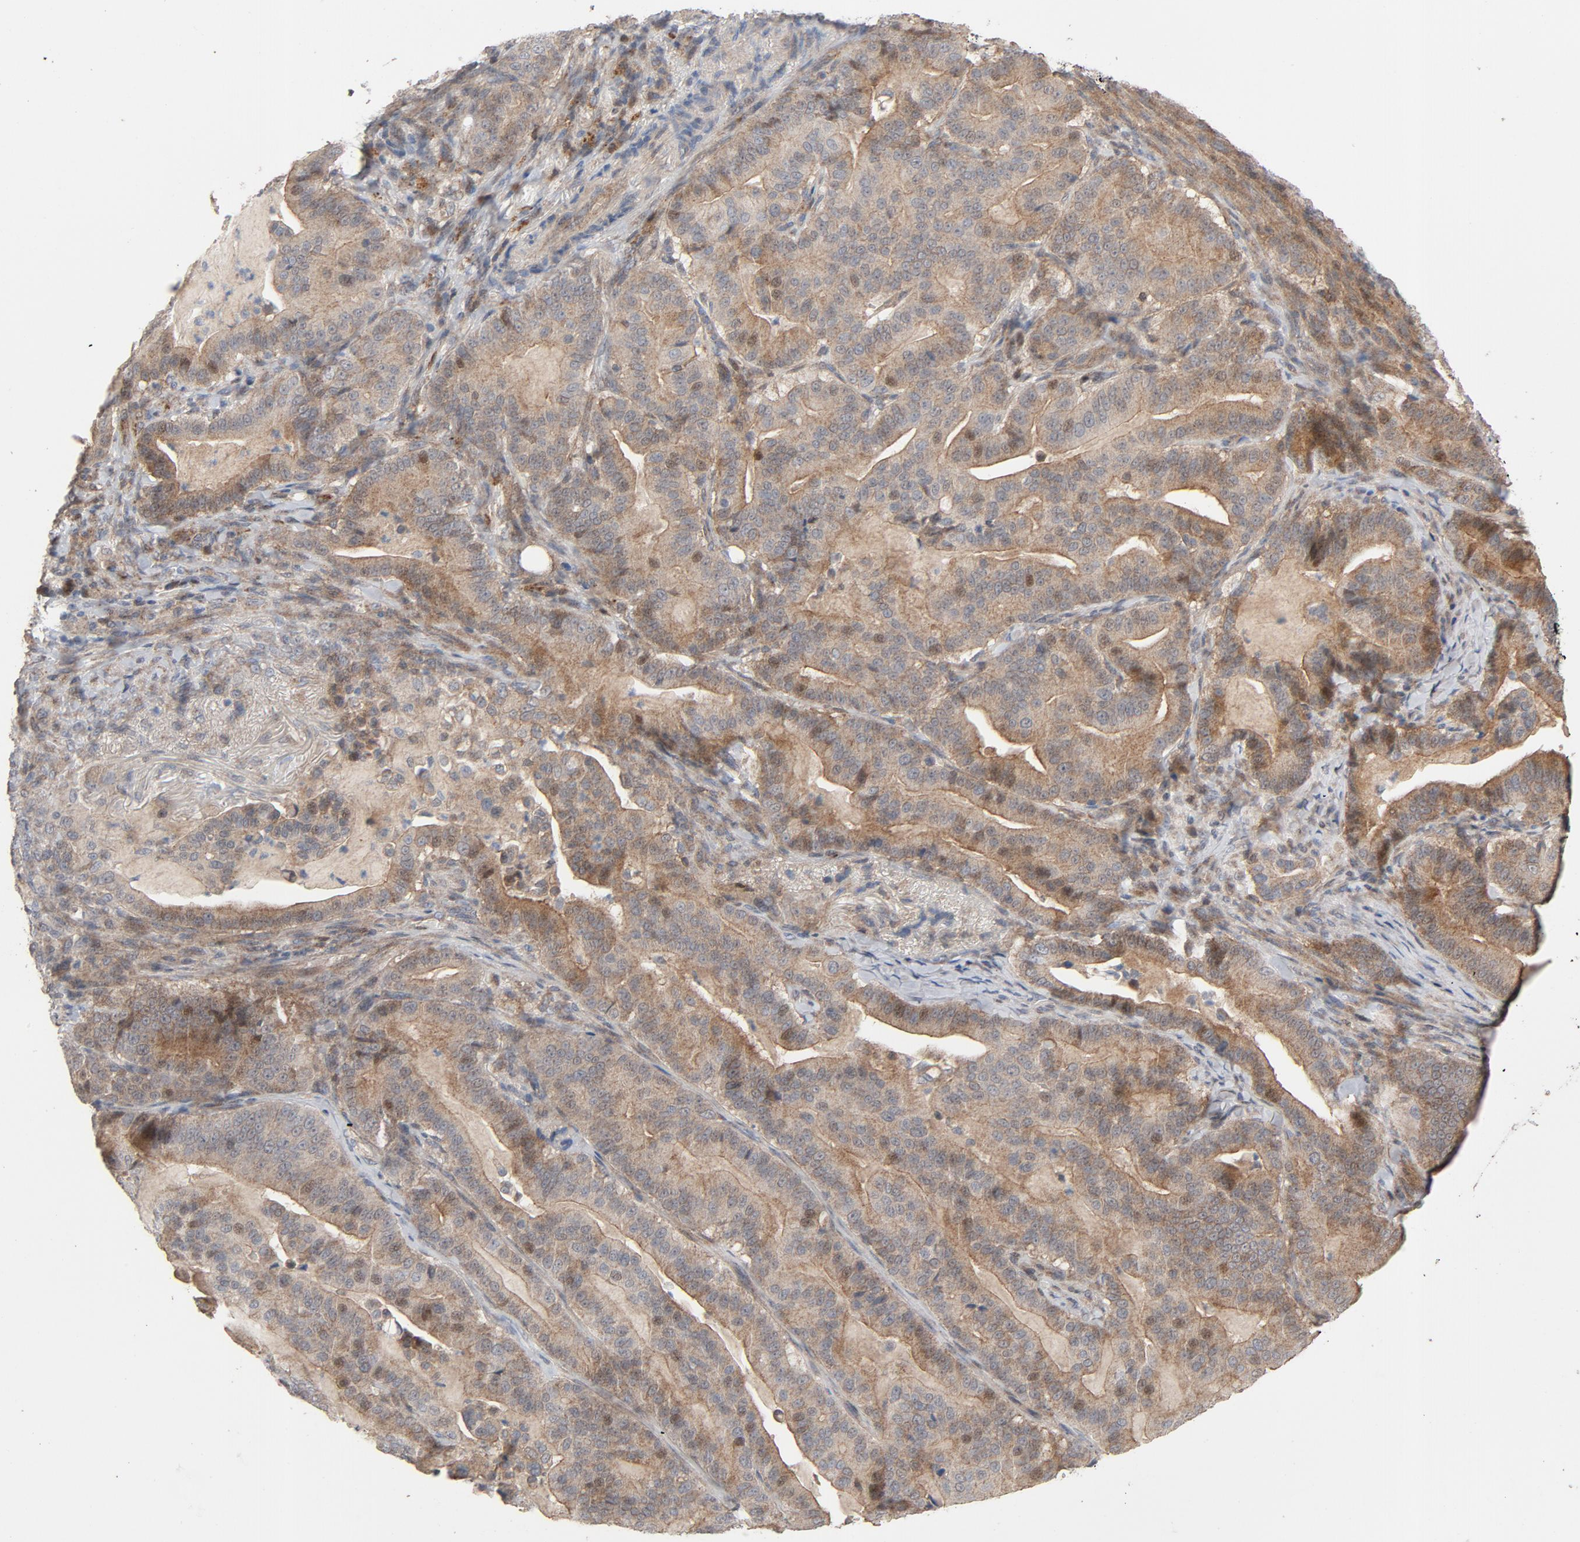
{"staining": {"intensity": "moderate", "quantity": ">75%", "location": "cytoplasmic/membranous,nuclear"}, "tissue": "pancreatic cancer", "cell_type": "Tumor cells", "image_type": "cancer", "snomed": [{"axis": "morphology", "description": "Adenocarcinoma, NOS"}, {"axis": "topography", "description": "Pancreas"}], "caption": "Pancreatic cancer was stained to show a protein in brown. There is medium levels of moderate cytoplasmic/membranous and nuclear expression in approximately >75% of tumor cells.", "gene": "CDK6", "patient": {"sex": "male", "age": 63}}